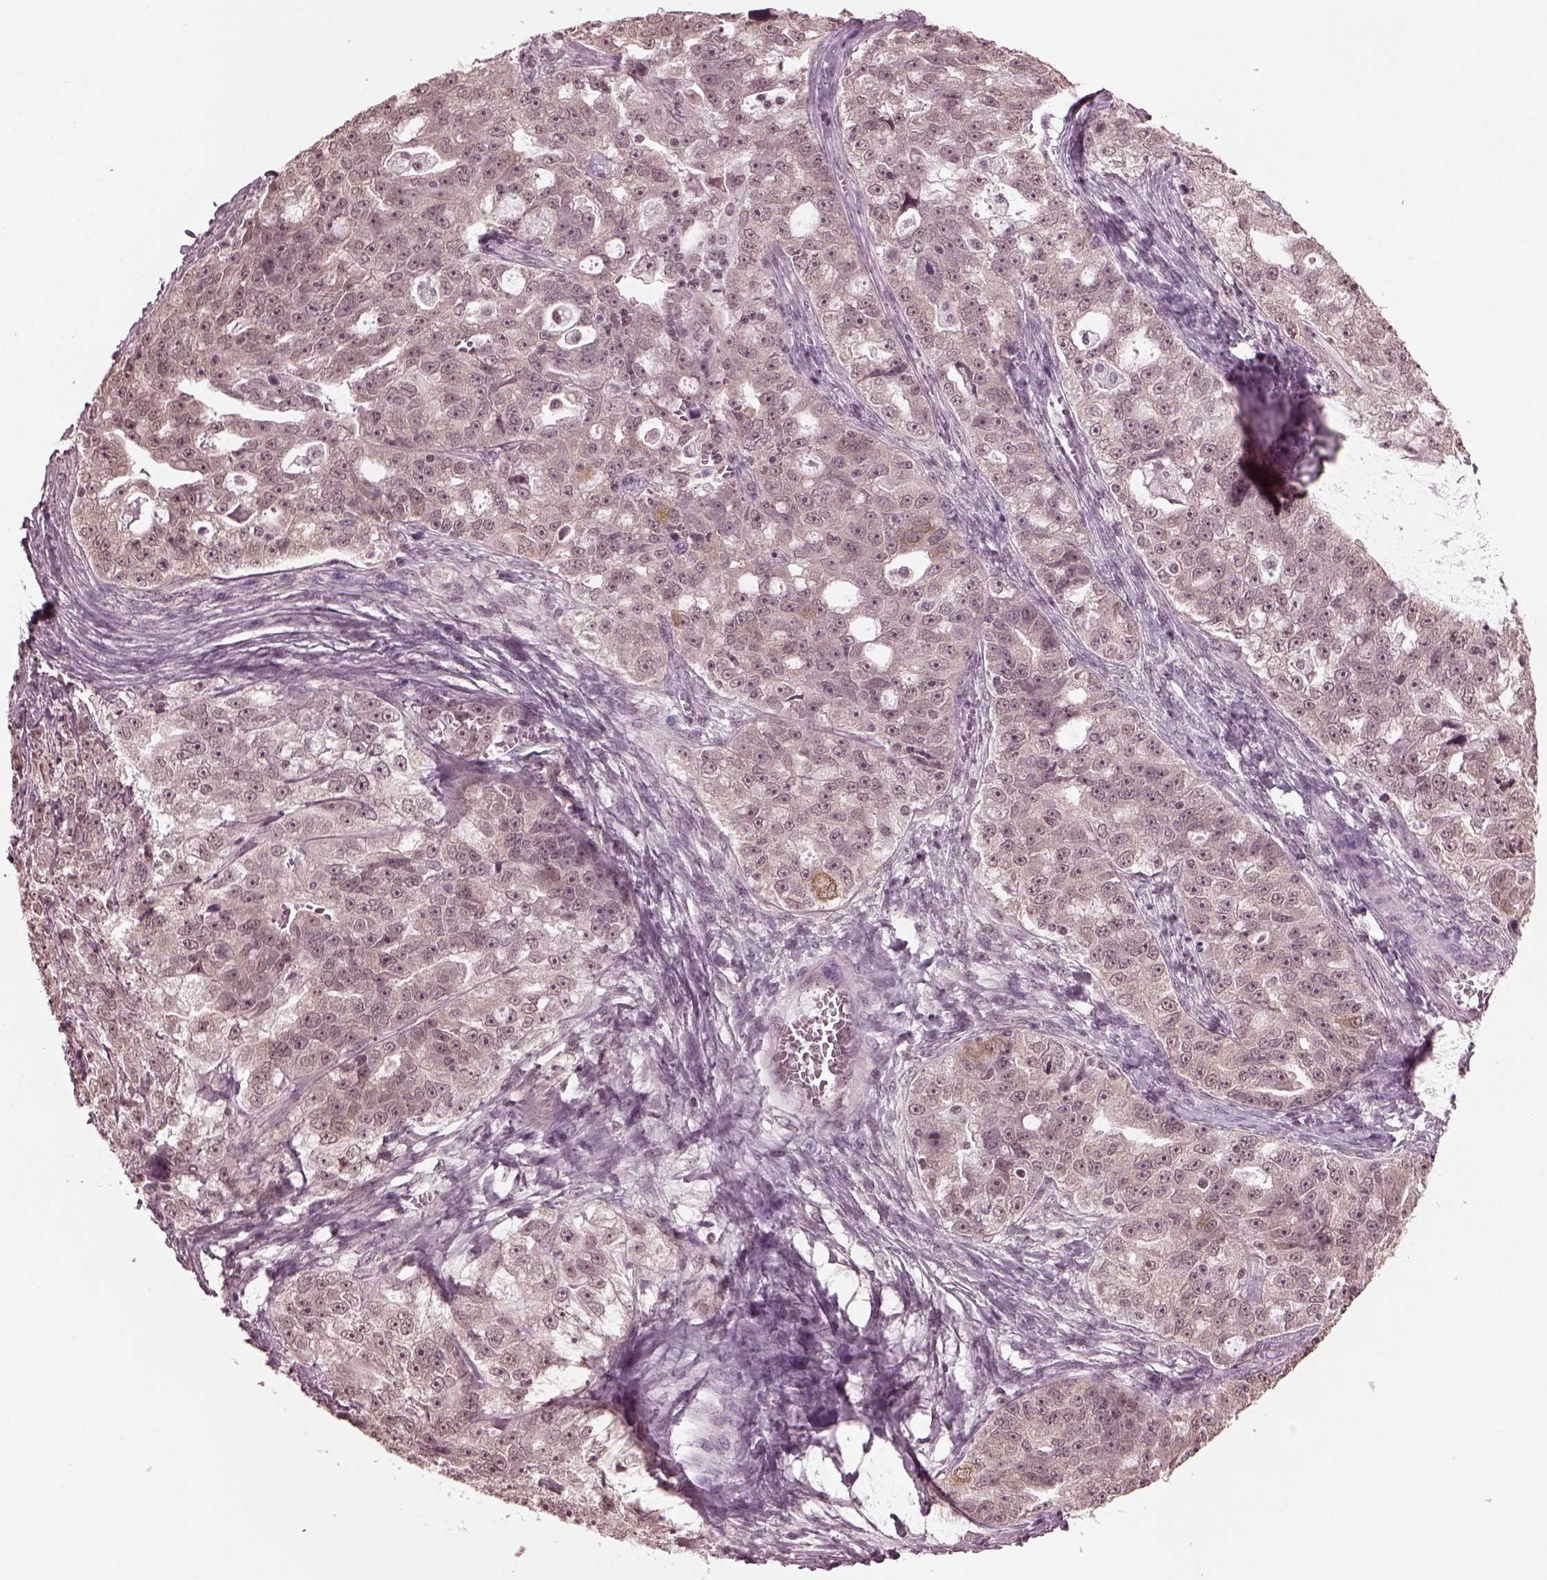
{"staining": {"intensity": "negative", "quantity": "none", "location": "none"}, "tissue": "ovarian cancer", "cell_type": "Tumor cells", "image_type": "cancer", "snomed": [{"axis": "morphology", "description": "Cystadenocarcinoma, serous, NOS"}, {"axis": "topography", "description": "Ovary"}], "caption": "DAB immunohistochemical staining of ovarian cancer displays no significant expression in tumor cells. The staining is performed using DAB (3,3'-diaminobenzidine) brown chromogen with nuclei counter-stained in using hematoxylin.", "gene": "RUVBL2", "patient": {"sex": "female", "age": 51}}